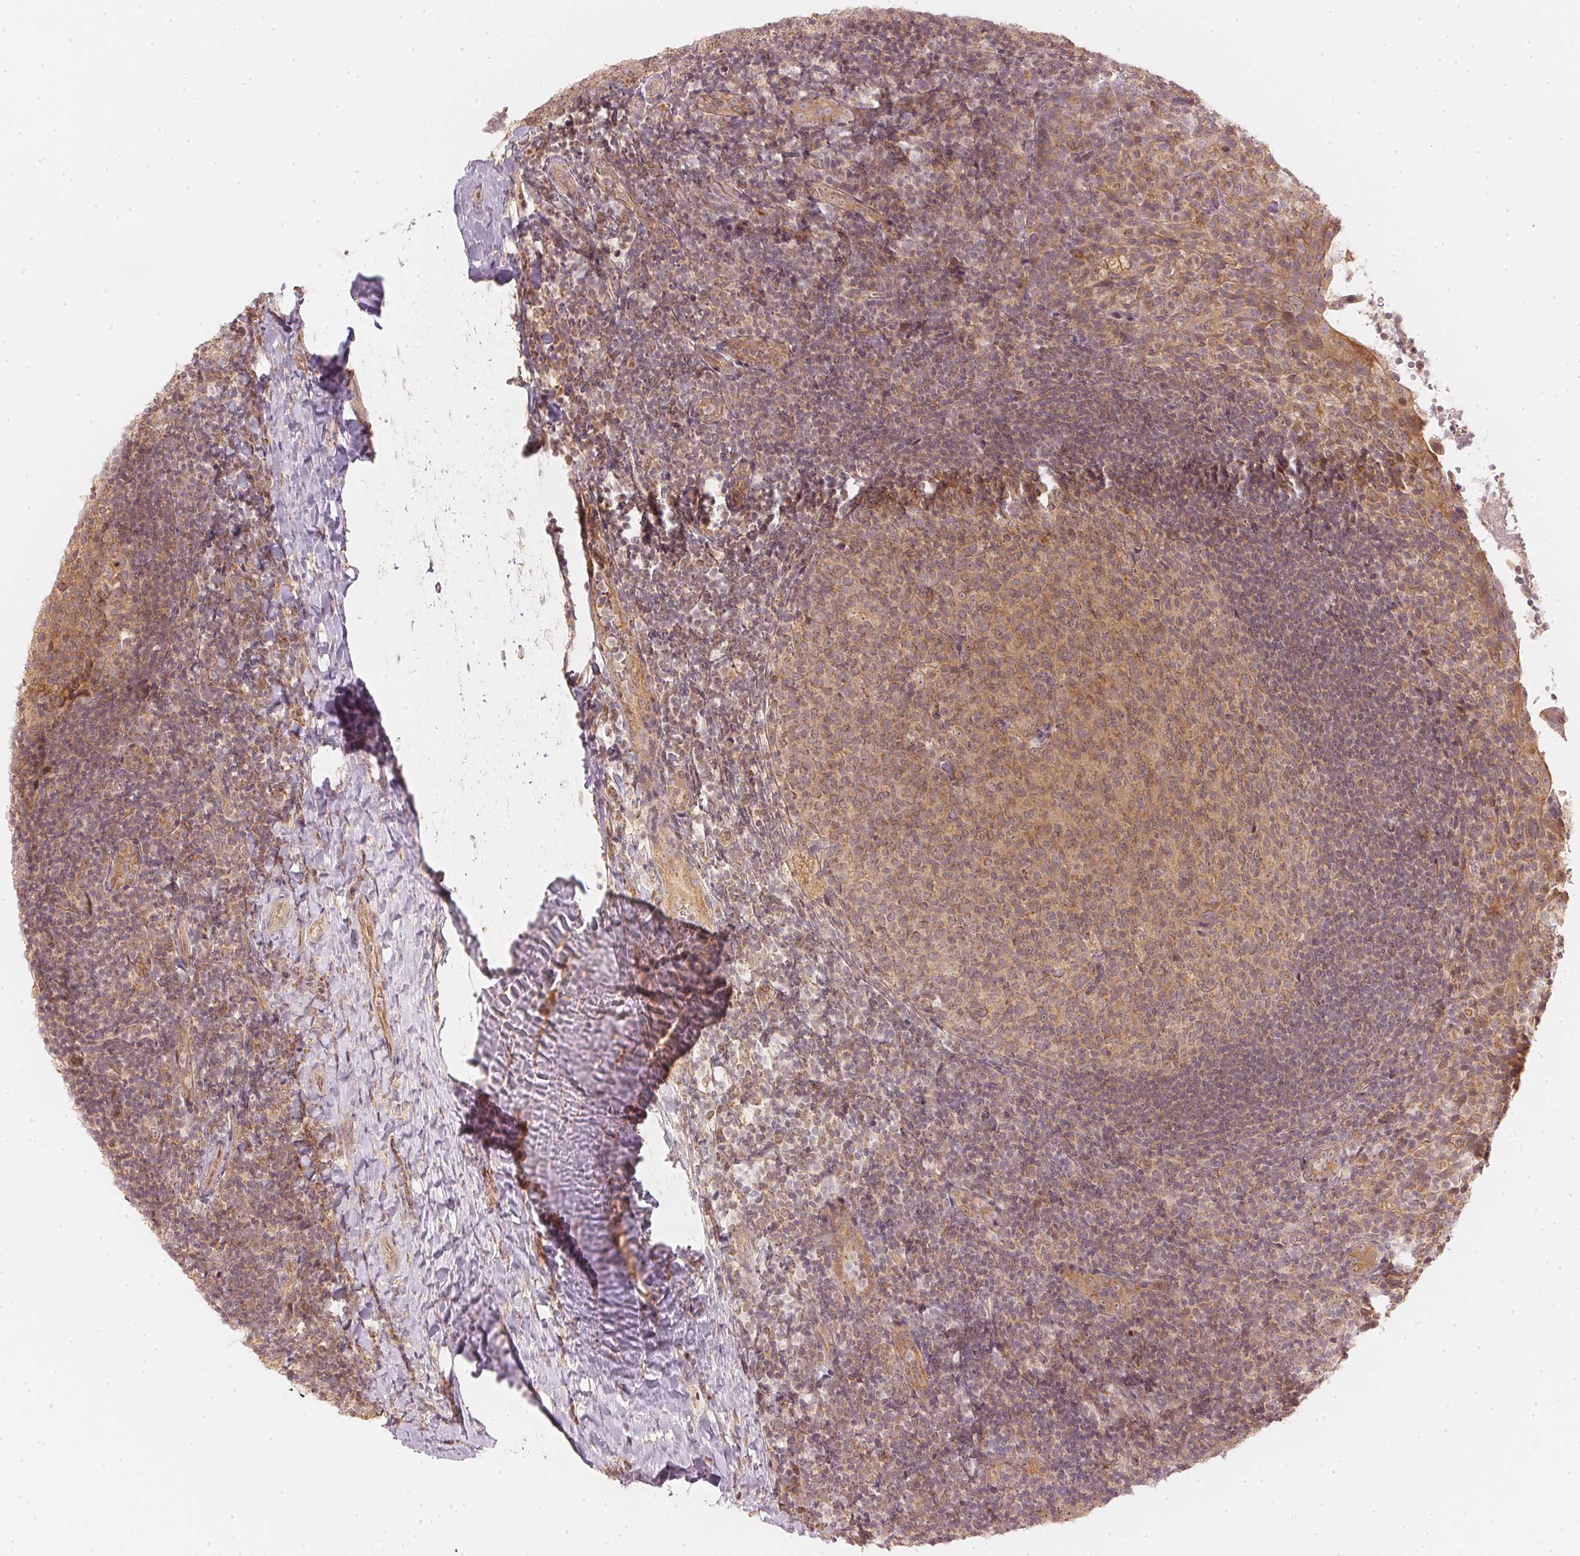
{"staining": {"intensity": "moderate", "quantity": ">75%", "location": "cytoplasmic/membranous"}, "tissue": "tonsil", "cell_type": "Germinal center cells", "image_type": "normal", "snomed": [{"axis": "morphology", "description": "Normal tissue, NOS"}, {"axis": "topography", "description": "Tonsil"}], "caption": "Moderate cytoplasmic/membranous protein positivity is appreciated in approximately >75% of germinal center cells in tonsil. The staining was performed using DAB (3,3'-diaminobenzidine) to visualize the protein expression in brown, while the nuclei were stained in blue with hematoxylin (Magnification: 20x).", "gene": "WDR54", "patient": {"sex": "female", "age": 10}}